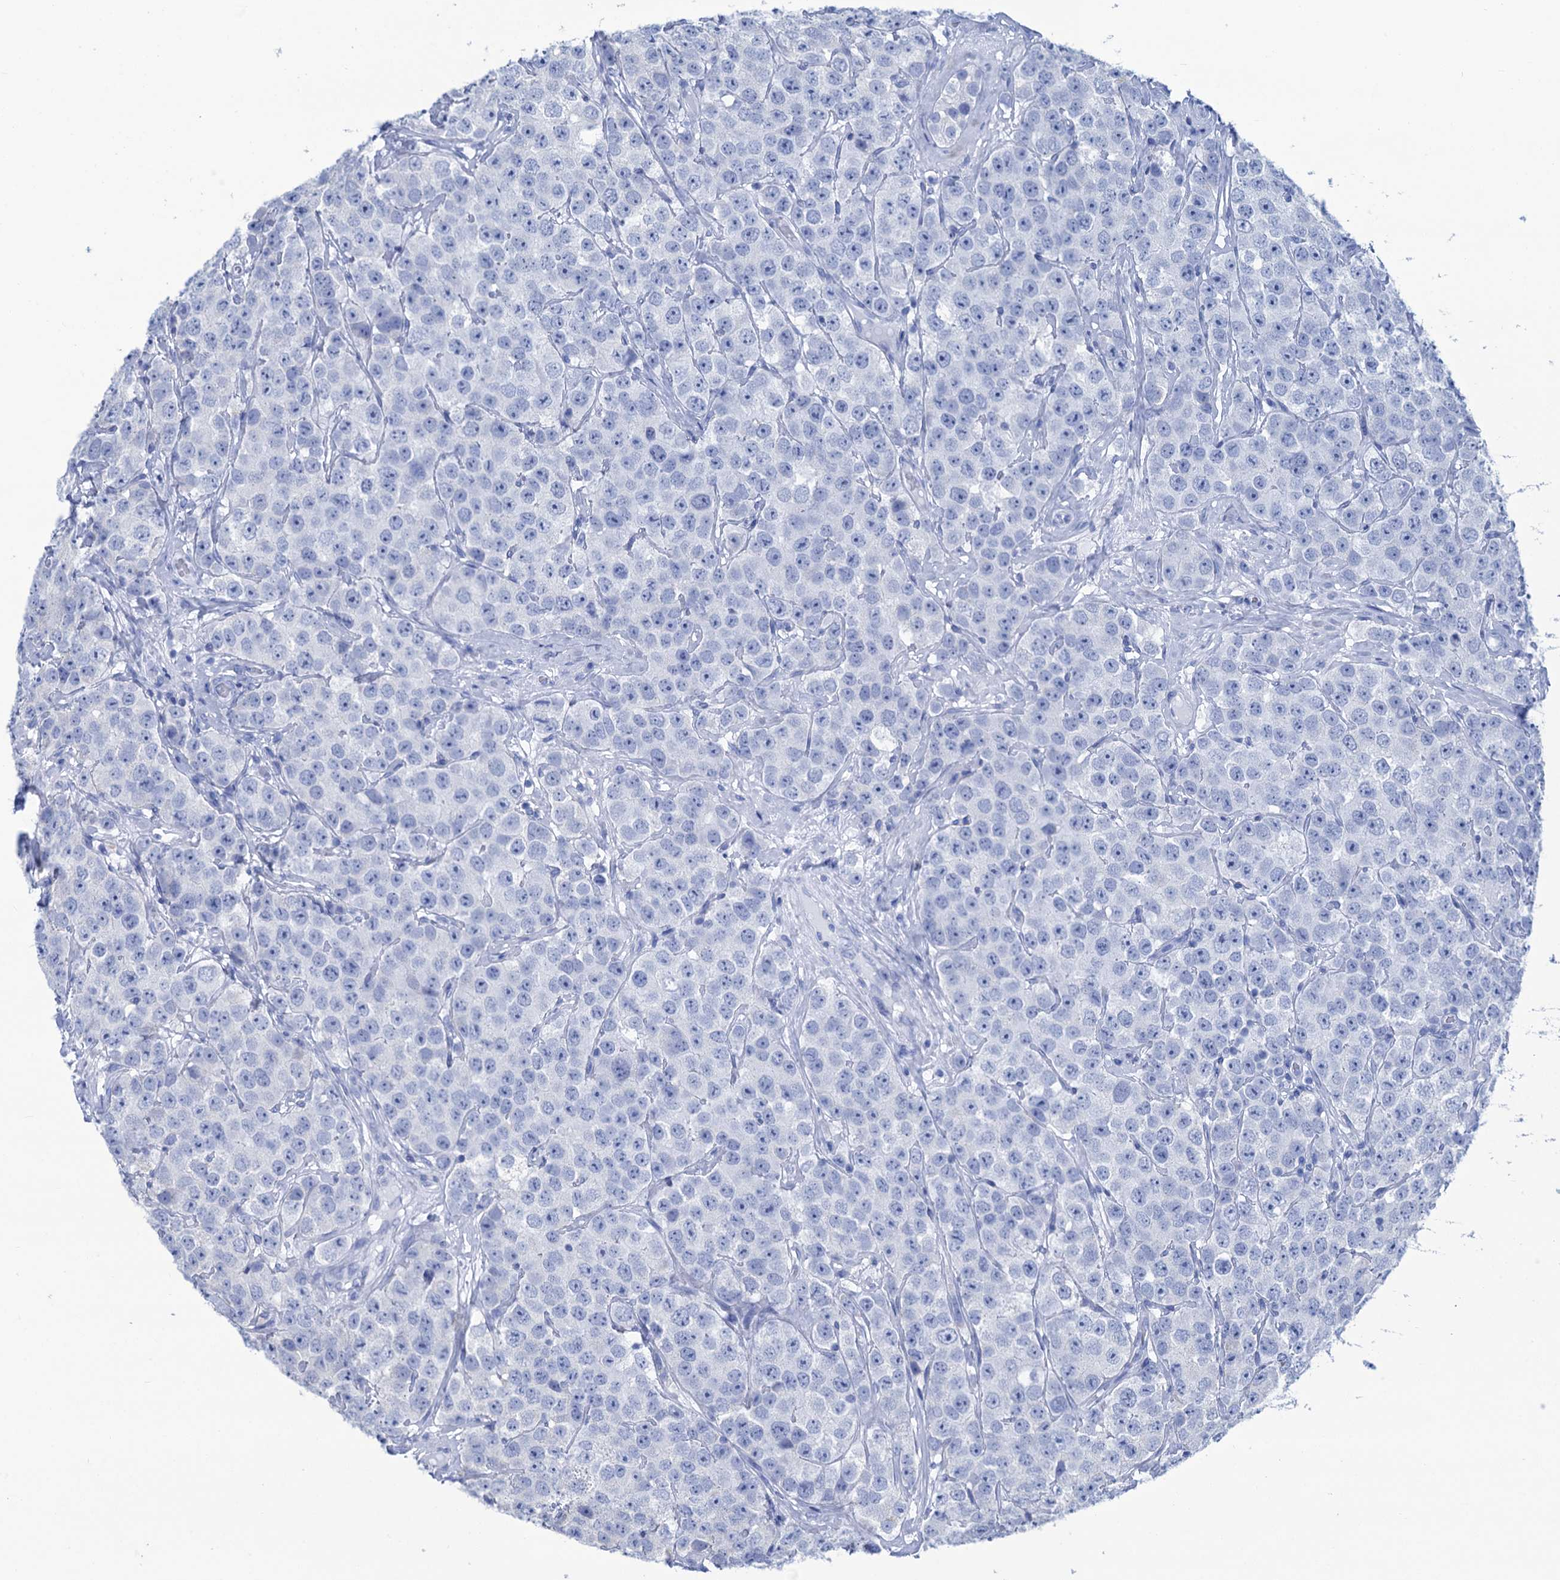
{"staining": {"intensity": "negative", "quantity": "none", "location": "none"}, "tissue": "testis cancer", "cell_type": "Tumor cells", "image_type": "cancer", "snomed": [{"axis": "morphology", "description": "Seminoma, NOS"}, {"axis": "topography", "description": "Testis"}], "caption": "Testis cancer (seminoma) stained for a protein using IHC displays no expression tumor cells.", "gene": "CABYR", "patient": {"sex": "male", "age": 28}}